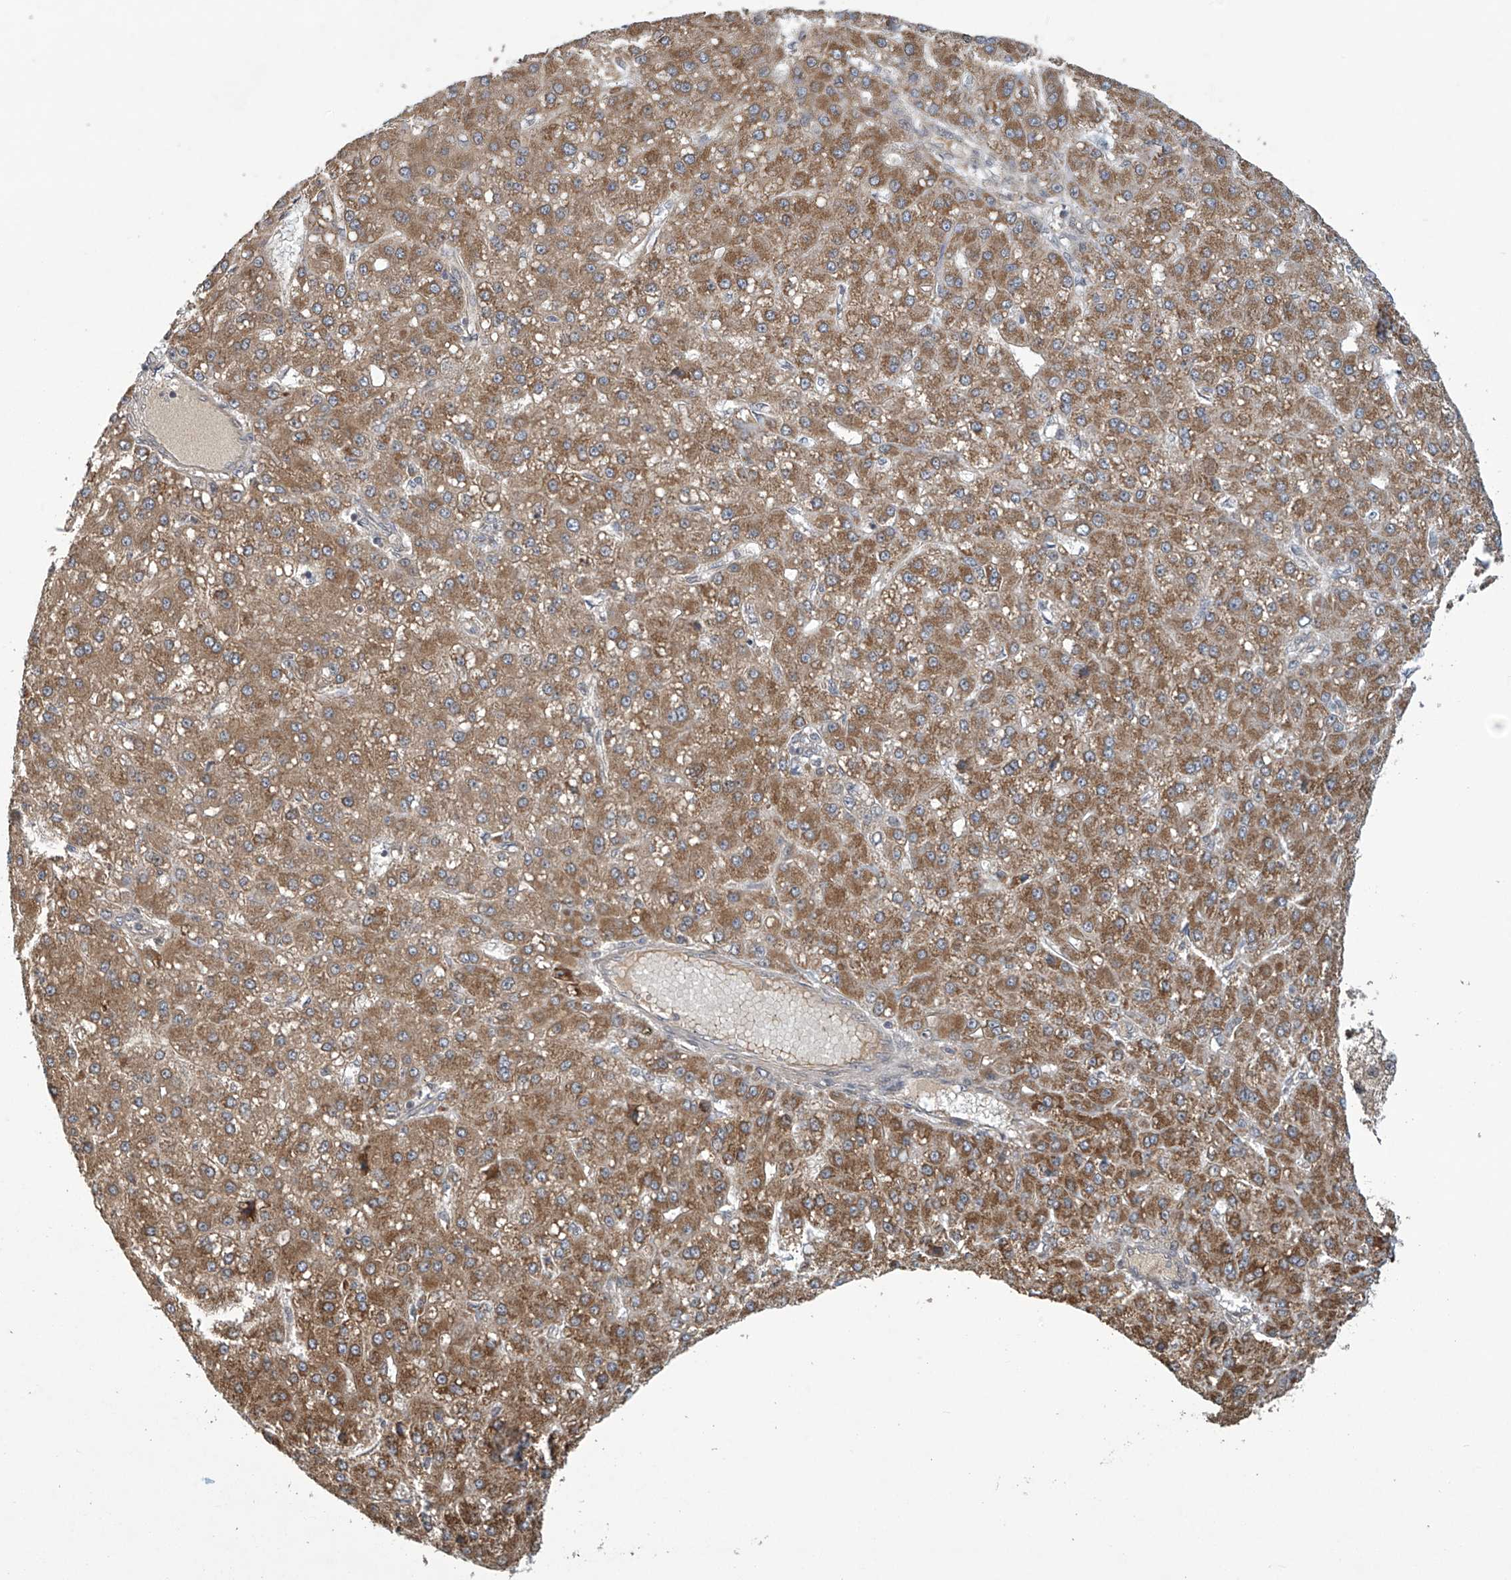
{"staining": {"intensity": "moderate", "quantity": ">75%", "location": "cytoplasmic/membranous"}, "tissue": "liver cancer", "cell_type": "Tumor cells", "image_type": "cancer", "snomed": [{"axis": "morphology", "description": "Carcinoma, Hepatocellular, NOS"}, {"axis": "topography", "description": "Liver"}], "caption": "Immunohistochemical staining of human hepatocellular carcinoma (liver) displays moderate cytoplasmic/membranous protein positivity in approximately >75% of tumor cells. Ihc stains the protein in brown and the nuclei are stained blue.", "gene": "ABHD13", "patient": {"sex": "male", "age": 67}}